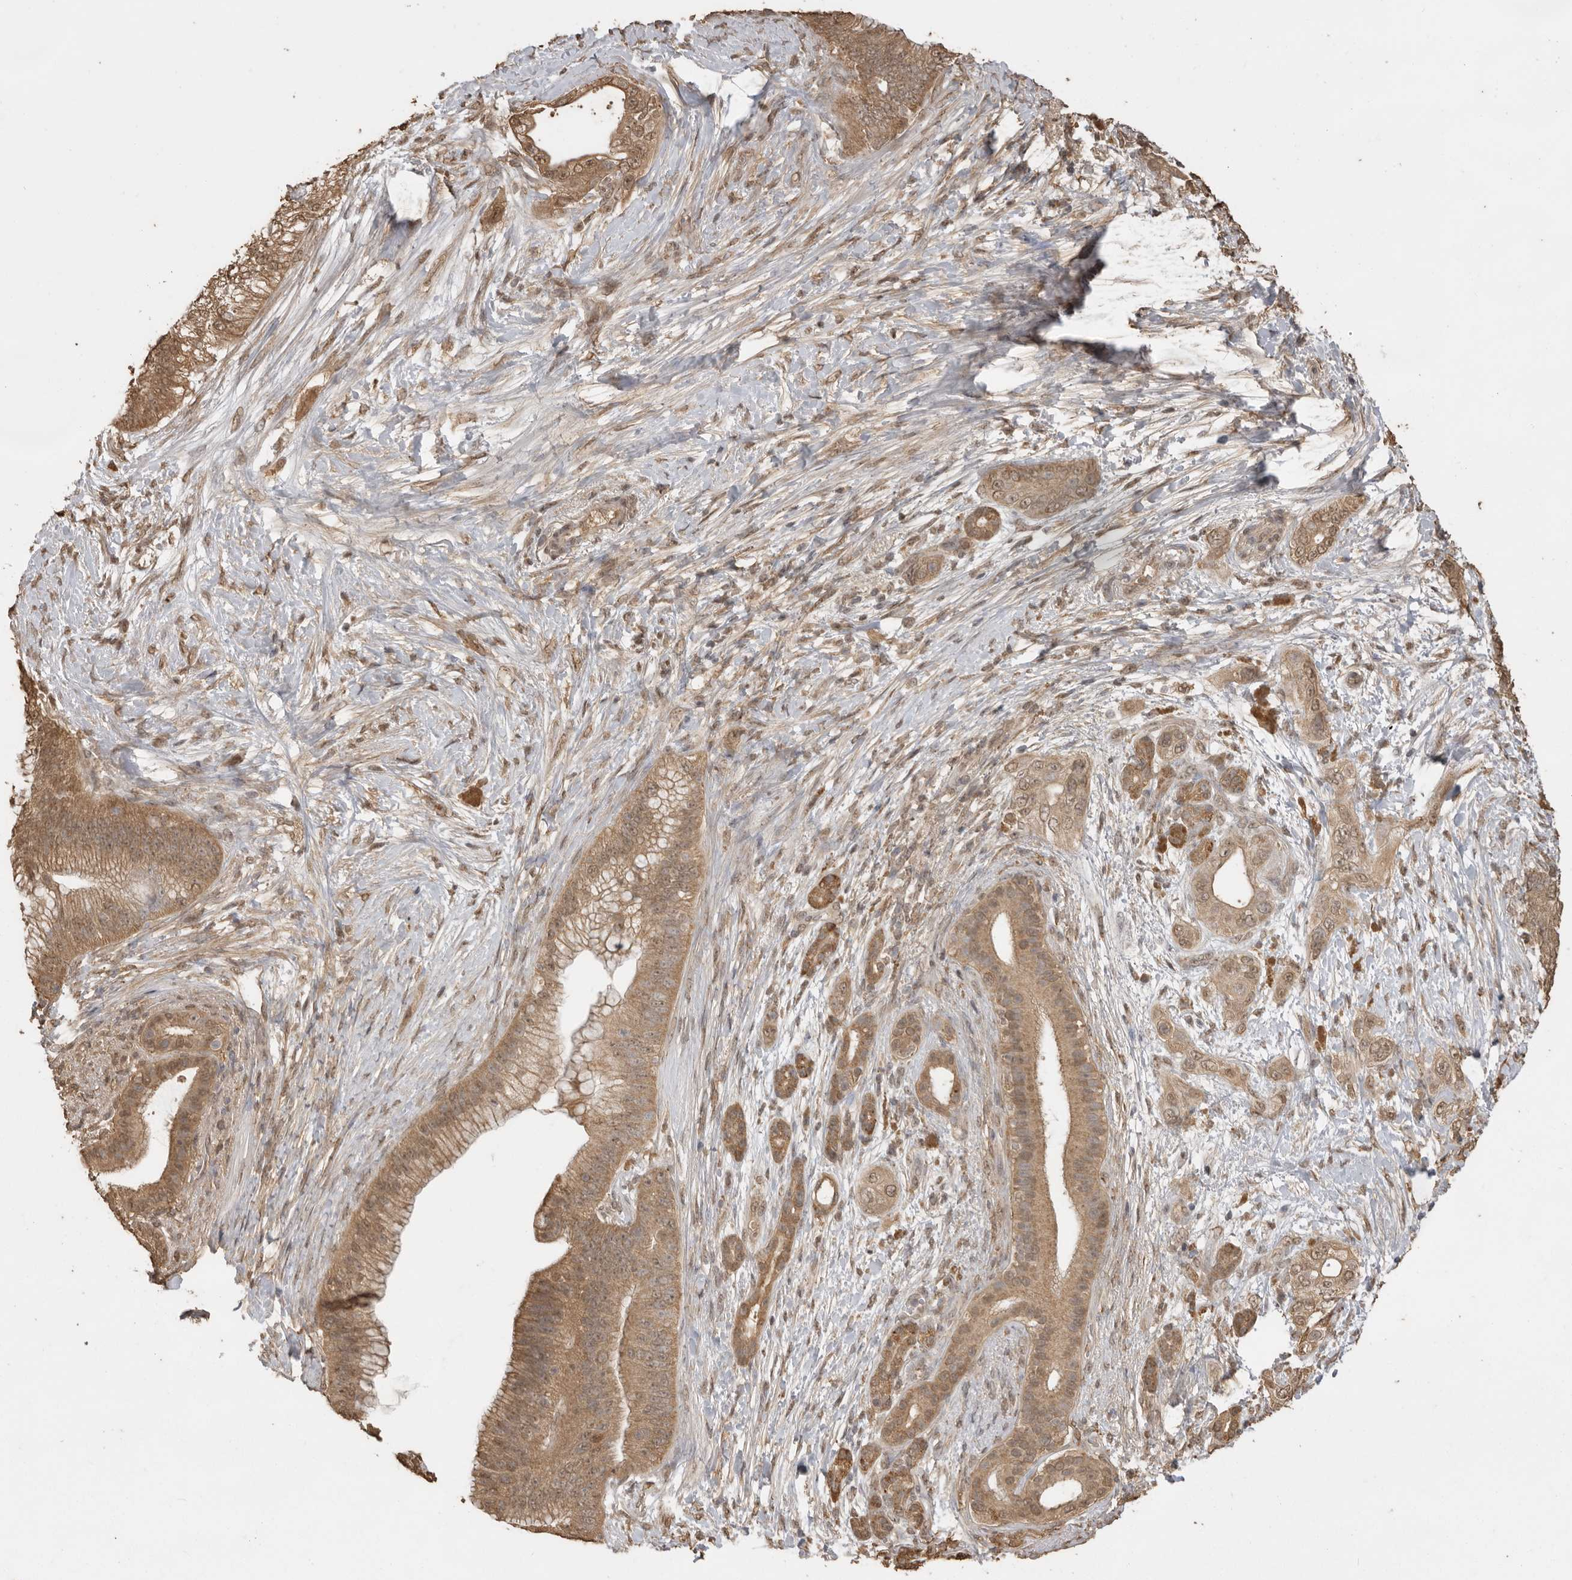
{"staining": {"intensity": "moderate", "quantity": ">75%", "location": "cytoplasmic/membranous,nuclear"}, "tissue": "pancreatic cancer", "cell_type": "Tumor cells", "image_type": "cancer", "snomed": [{"axis": "morphology", "description": "Adenocarcinoma, NOS"}, {"axis": "topography", "description": "Pancreas"}], "caption": "An image showing moderate cytoplasmic/membranous and nuclear positivity in about >75% of tumor cells in pancreatic adenocarcinoma, as visualized by brown immunohistochemical staining.", "gene": "JAG2", "patient": {"sex": "male", "age": 53}}